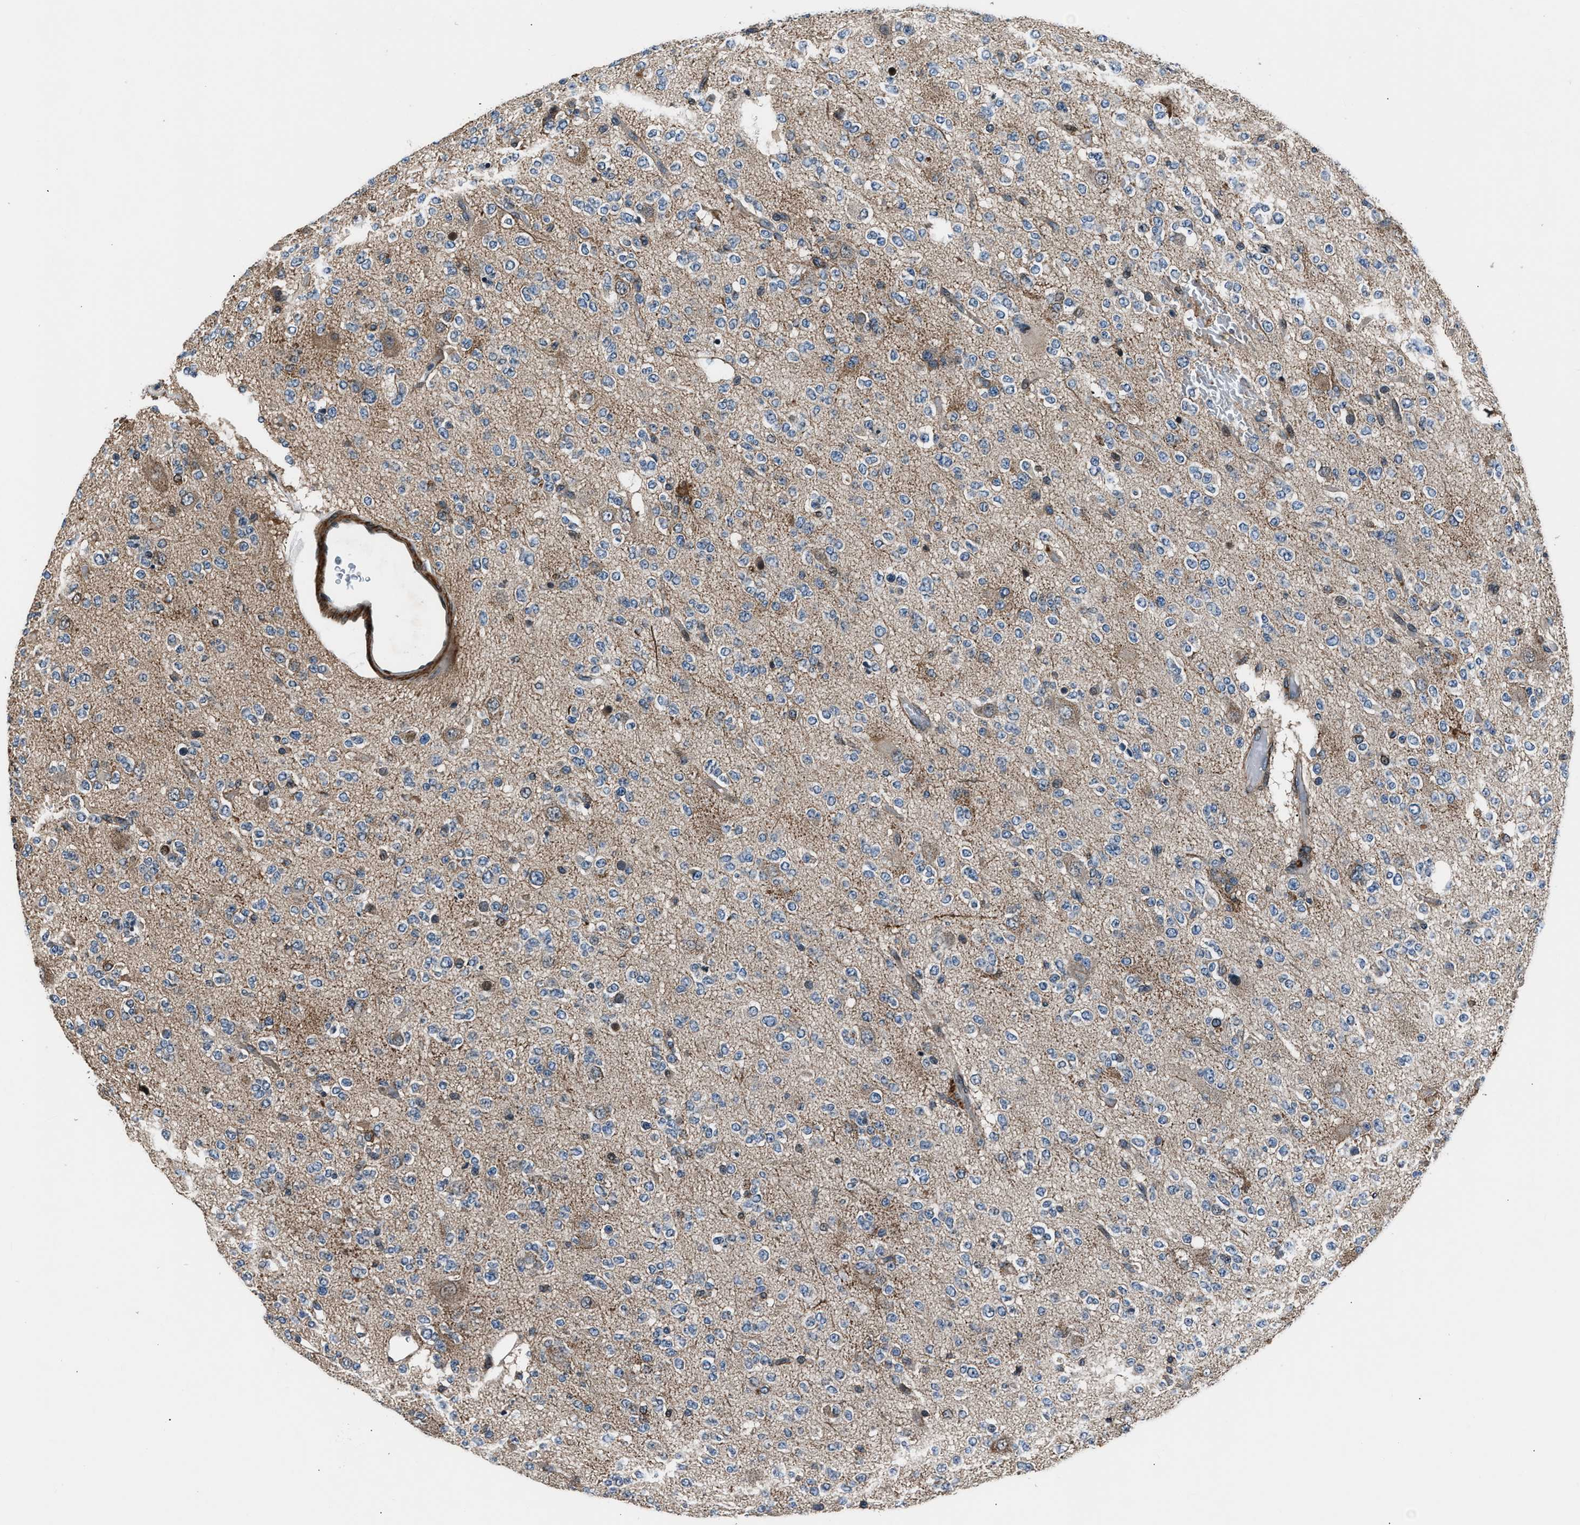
{"staining": {"intensity": "weak", "quantity": "25%-75%", "location": "cytoplasmic/membranous"}, "tissue": "glioma", "cell_type": "Tumor cells", "image_type": "cancer", "snomed": [{"axis": "morphology", "description": "Glioma, malignant, Low grade"}, {"axis": "topography", "description": "Brain"}], "caption": "Human malignant glioma (low-grade) stained for a protein (brown) demonstrates weak cytoplasmic/membranous positive expression in about 25%-75% of tumor cells.", "gene": "DYNC2I1", "patient": {"sex": "male", "age": 38}}